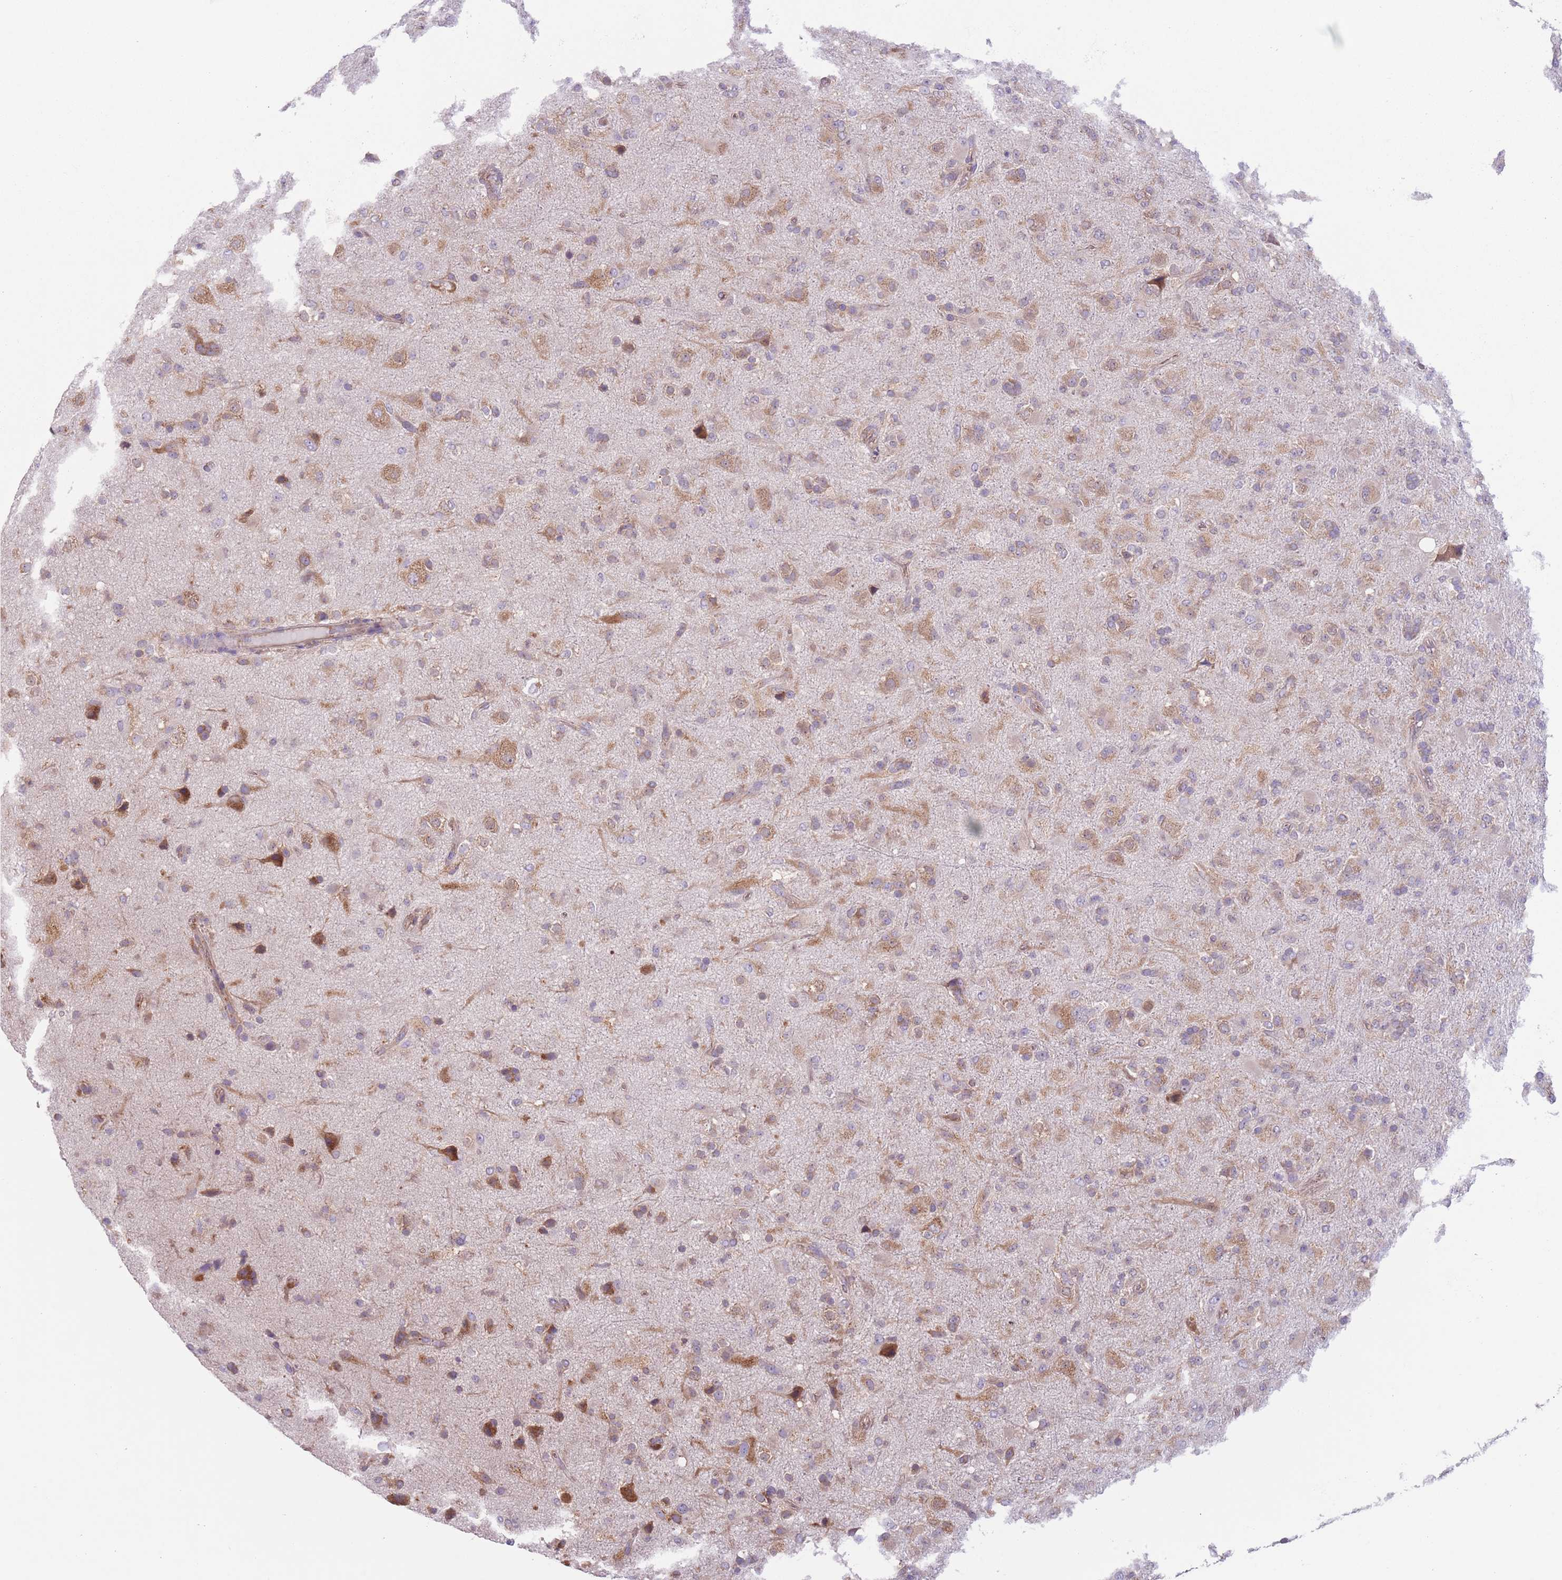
{"staining": {"intensity": "moderate", "quantity": ">75%", "location": "cytoplasmic/membranous"}, "tissue": "glioma", "cell_type": "Tumor cells", "image_type": "cancer", "snomed": [{"axis": "morphology", "description": "Glioma, malignant, Low grade"}, {"axis": "topography", "description": "Brain"}], "caption": "This is a photomicrograph of immunohistochemistry (IHC) staining of malignant glioma (low-grade), which shows moderate expression in the cytoplasmic/membranous of tumor cells.", "gene": "COPE", "patient": {"sex": "male", "age": 65}}